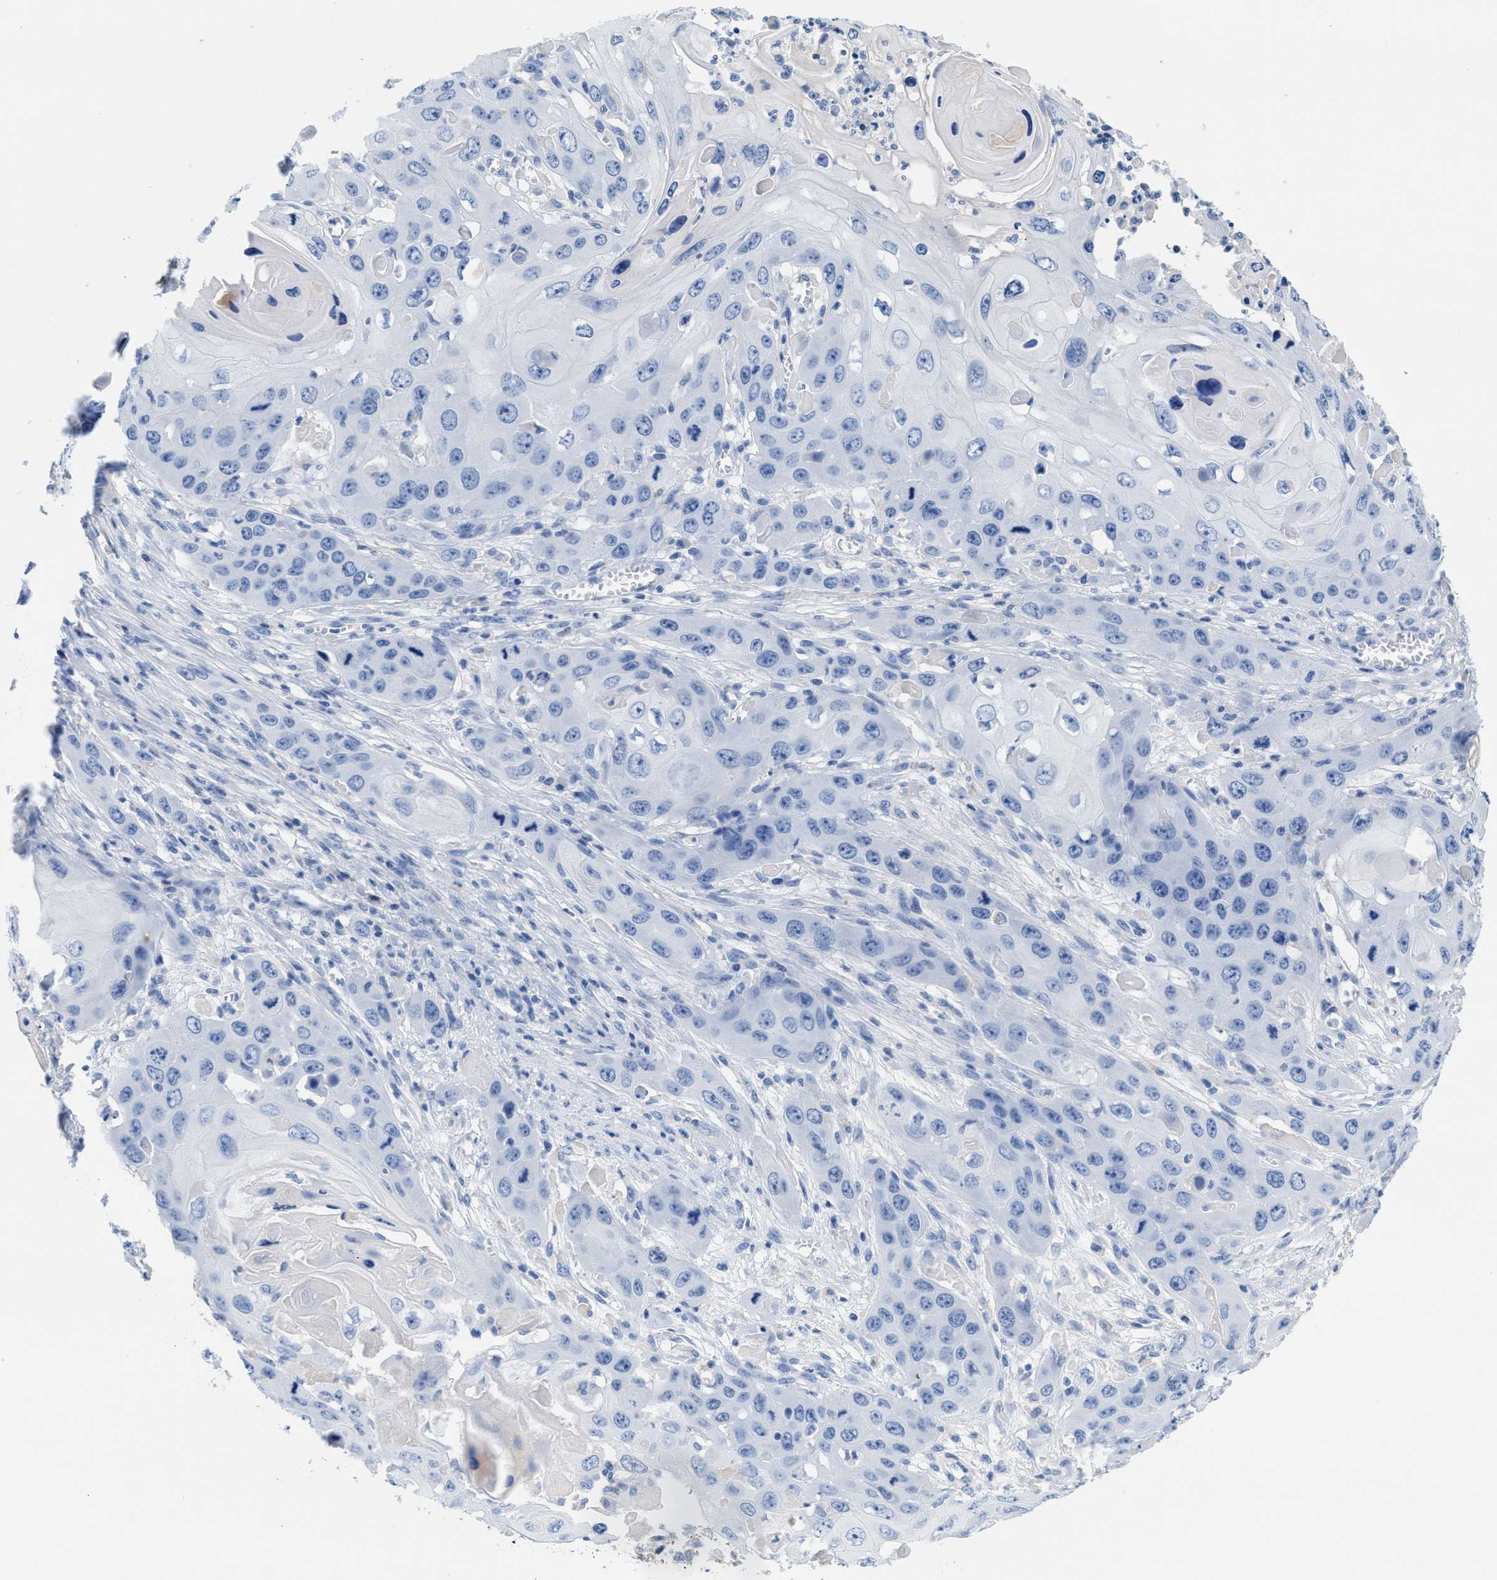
{"staining": {"intensity": "negative", "quantity": "none", "location": "none"}, "tissue": "skin cancer", "cell_type": "Tumor cells", "image_type": "cancer", "snomed": [{"axis": "morphology", "description": "Squamous cell carcinoma, NOS"}, {"axis": "topography", "description": "Skin"}], "caption": "Immunohistochemistry (IHC) of human squamous cell carcinoma (skin) reveals no staining in tumor cells.", "gene": "SLFN13", "patient": {"sex": "male", "age": 55}}